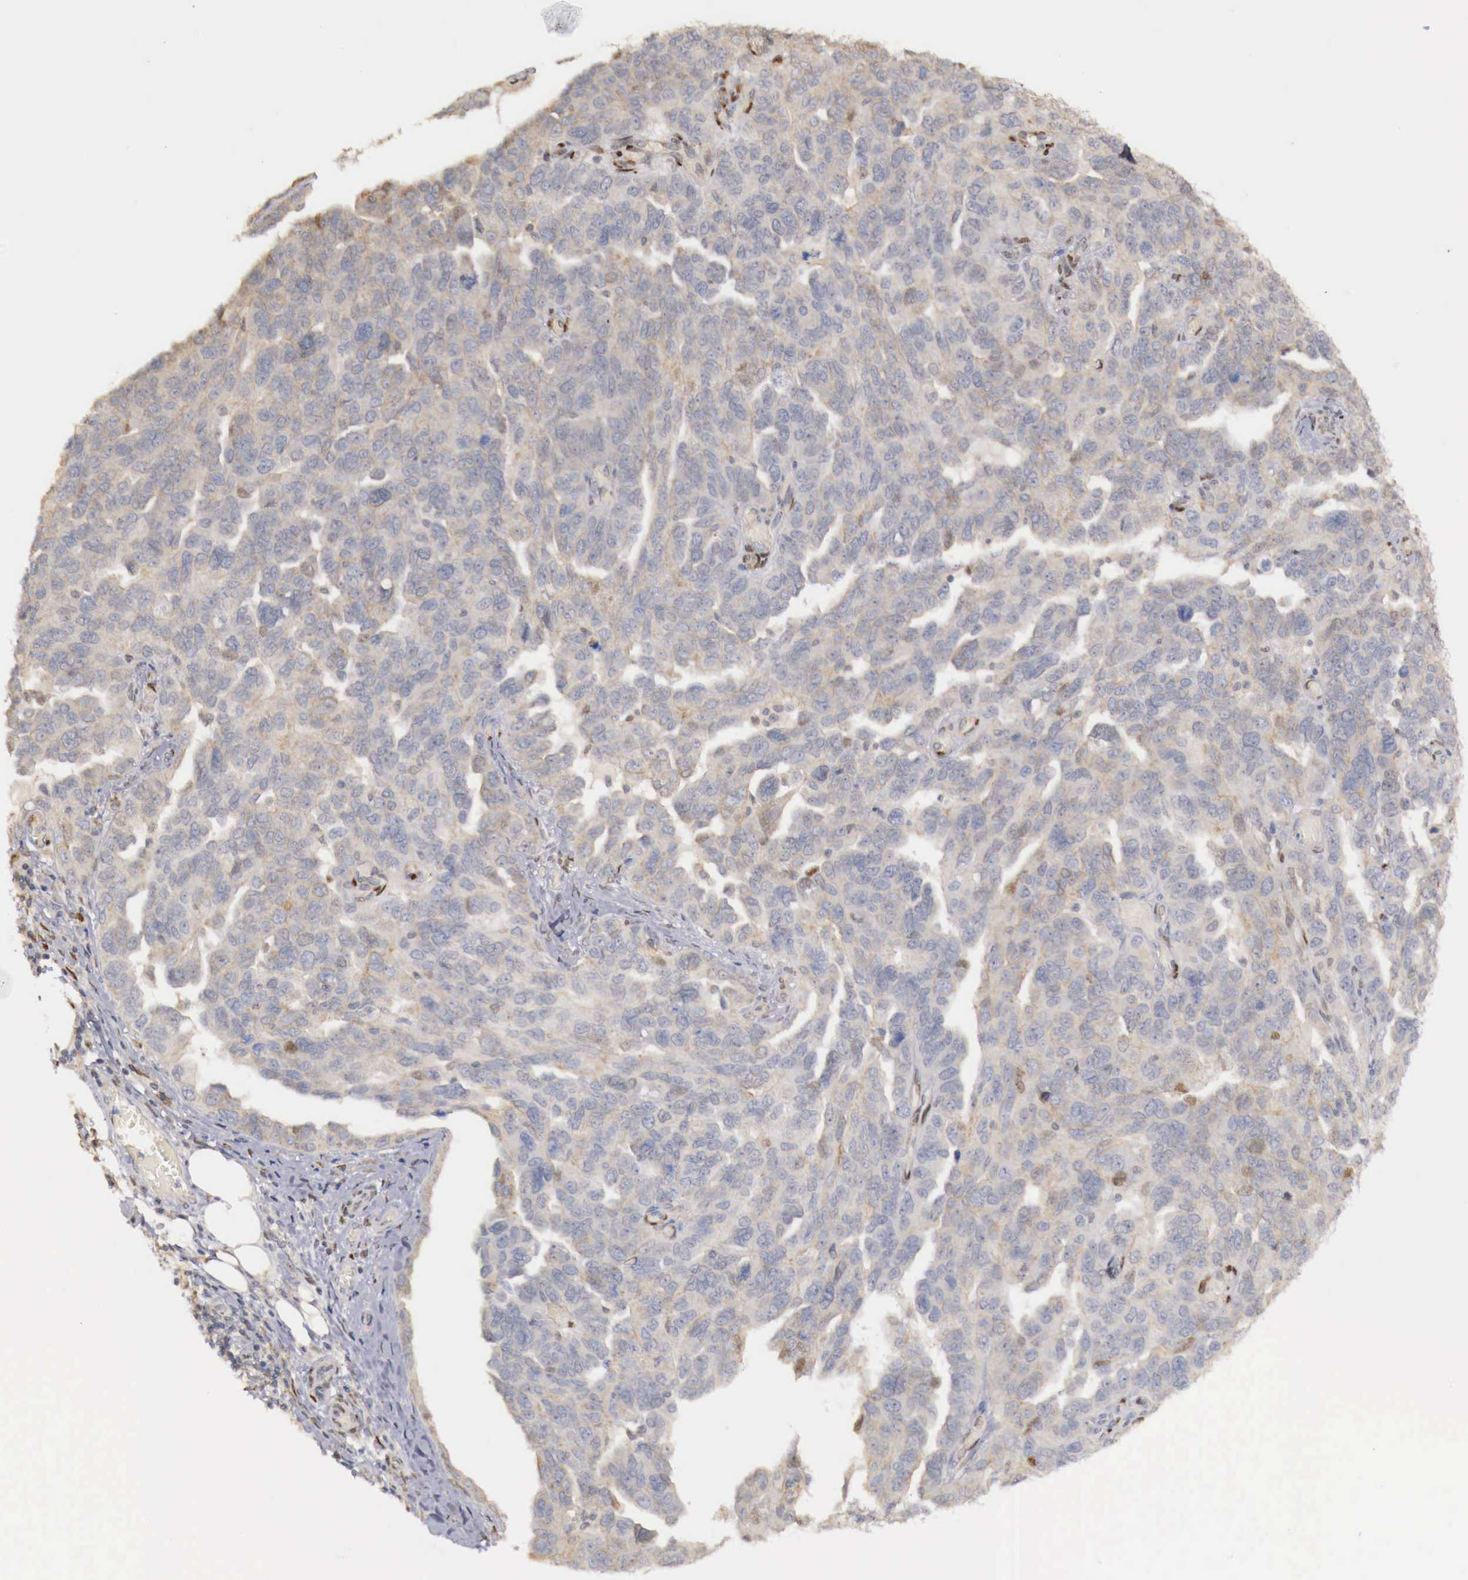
{"staining": {"intensity": "moderate", "quantity": "<25%", "location": "nuclear"}, "tissue": "ovarian cancer", "cell_type": "Tumor cells", "image_type": "cancer", "snomed": [{"axis": "morphology", "description": "Cystadenocarcinoma, serous, NOS"}, {"axis": "topography", "description": "Ovary"}], "caption": "High-power microscopy captured an immunohistochemistry (IHC) histopathology image of ovarian serous cystadenocarcinoma, revealing moderate nuclear positivity in approximately <25% of tumor cells. The protein is stained brown, and the nuclei are stained in blue (DAB IHC with brightfield microscopy, high magnification).", "gene": "KHDRBS2", "patient": {"sex": "female", "age": 64}}